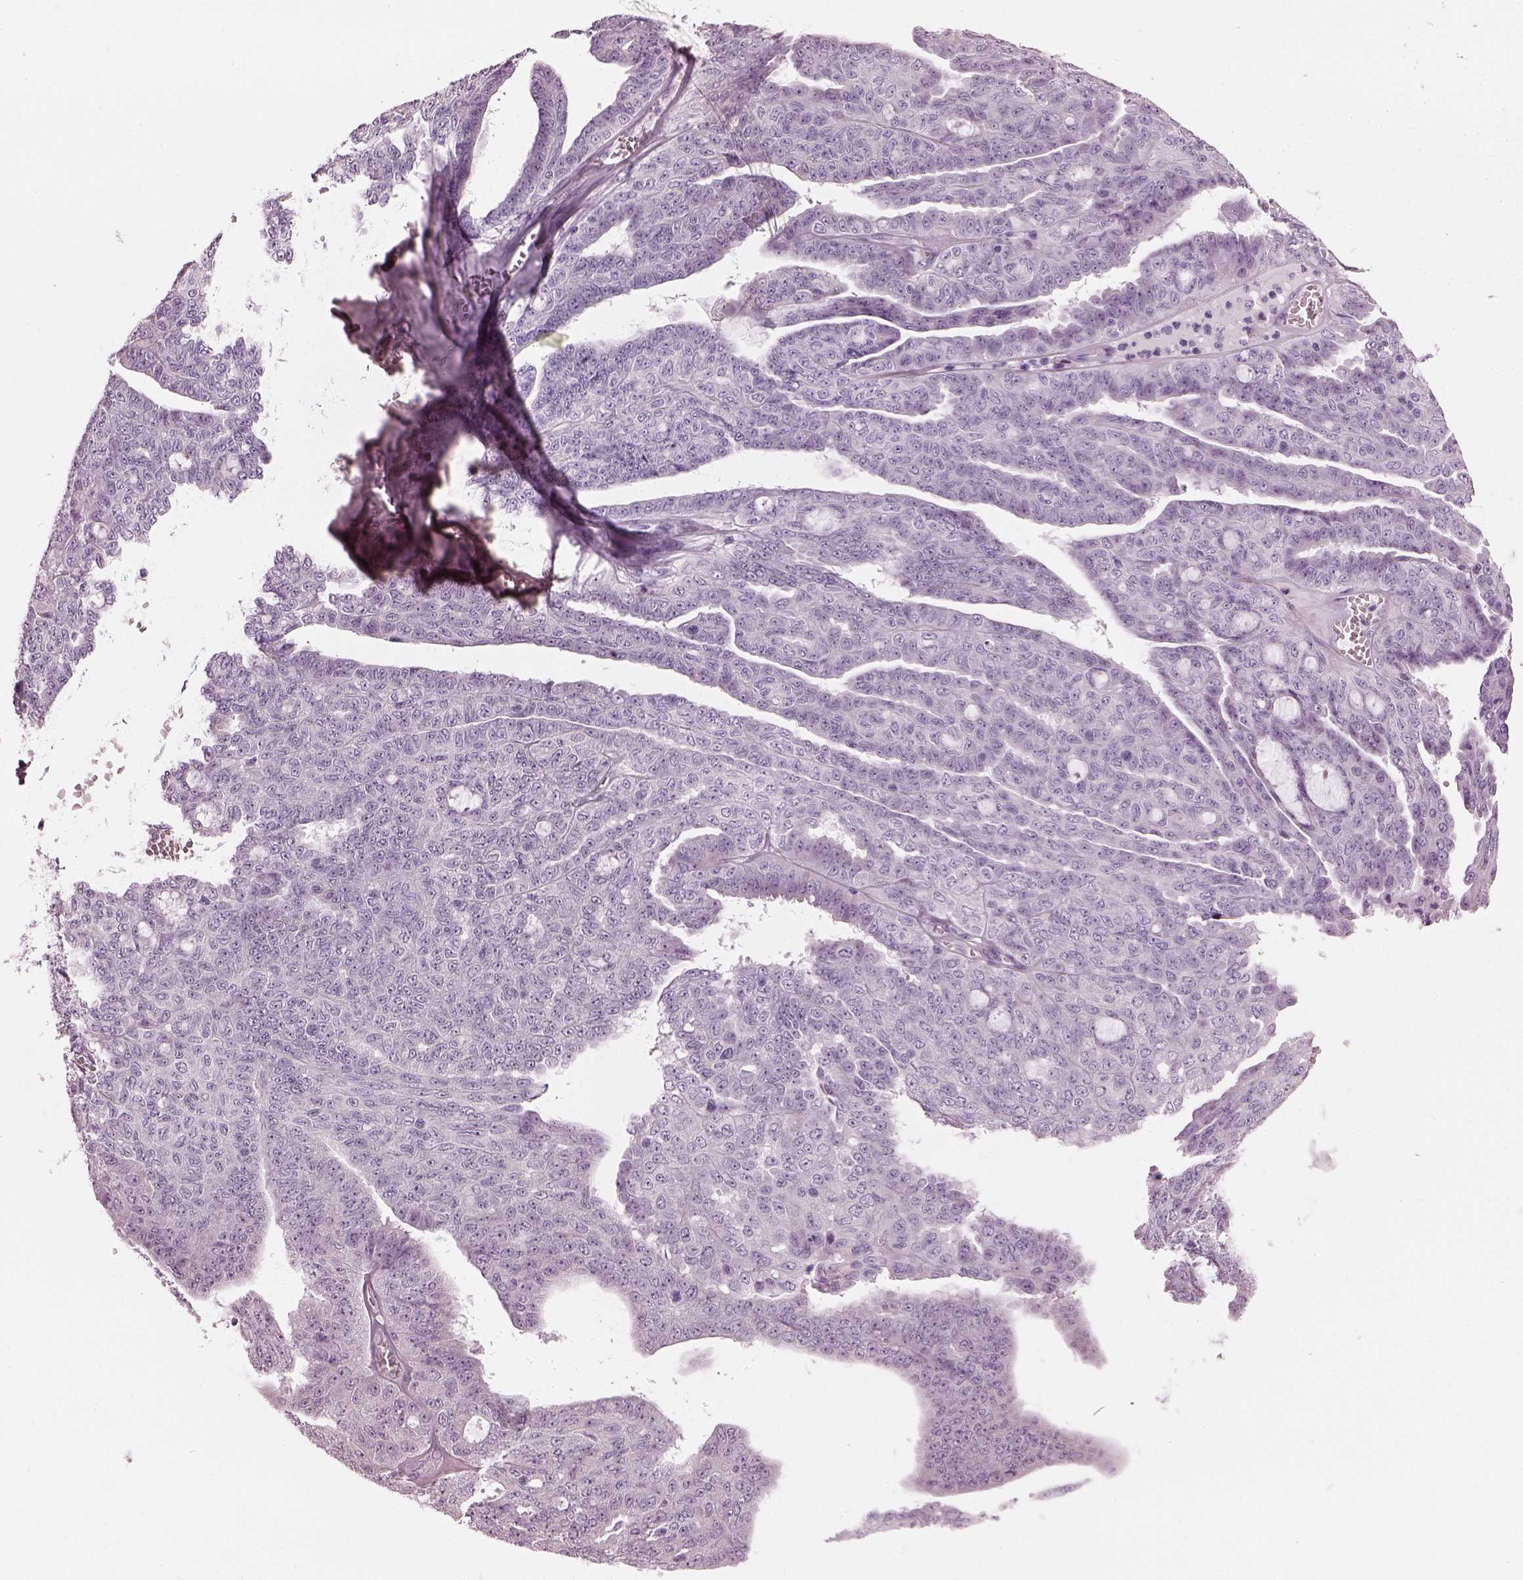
{"staining": {"intensity": "negative", "quantity": "none", "location": "none"}, "tissue": "ovarian cancer", "cell_type": "Tumor cells", "image_type": "cancer", "snomed": [{"axis": "morphology", "description": "Cystadenocarcinoma, serous, NOS"}, {"axis": "topography", "description": "Ovary"}], "caption": "Tumor cells are negative for brown protein staining in ovarian cancer.", "gene": "PDC", "patient": {"sex": "female", "age": 71}}